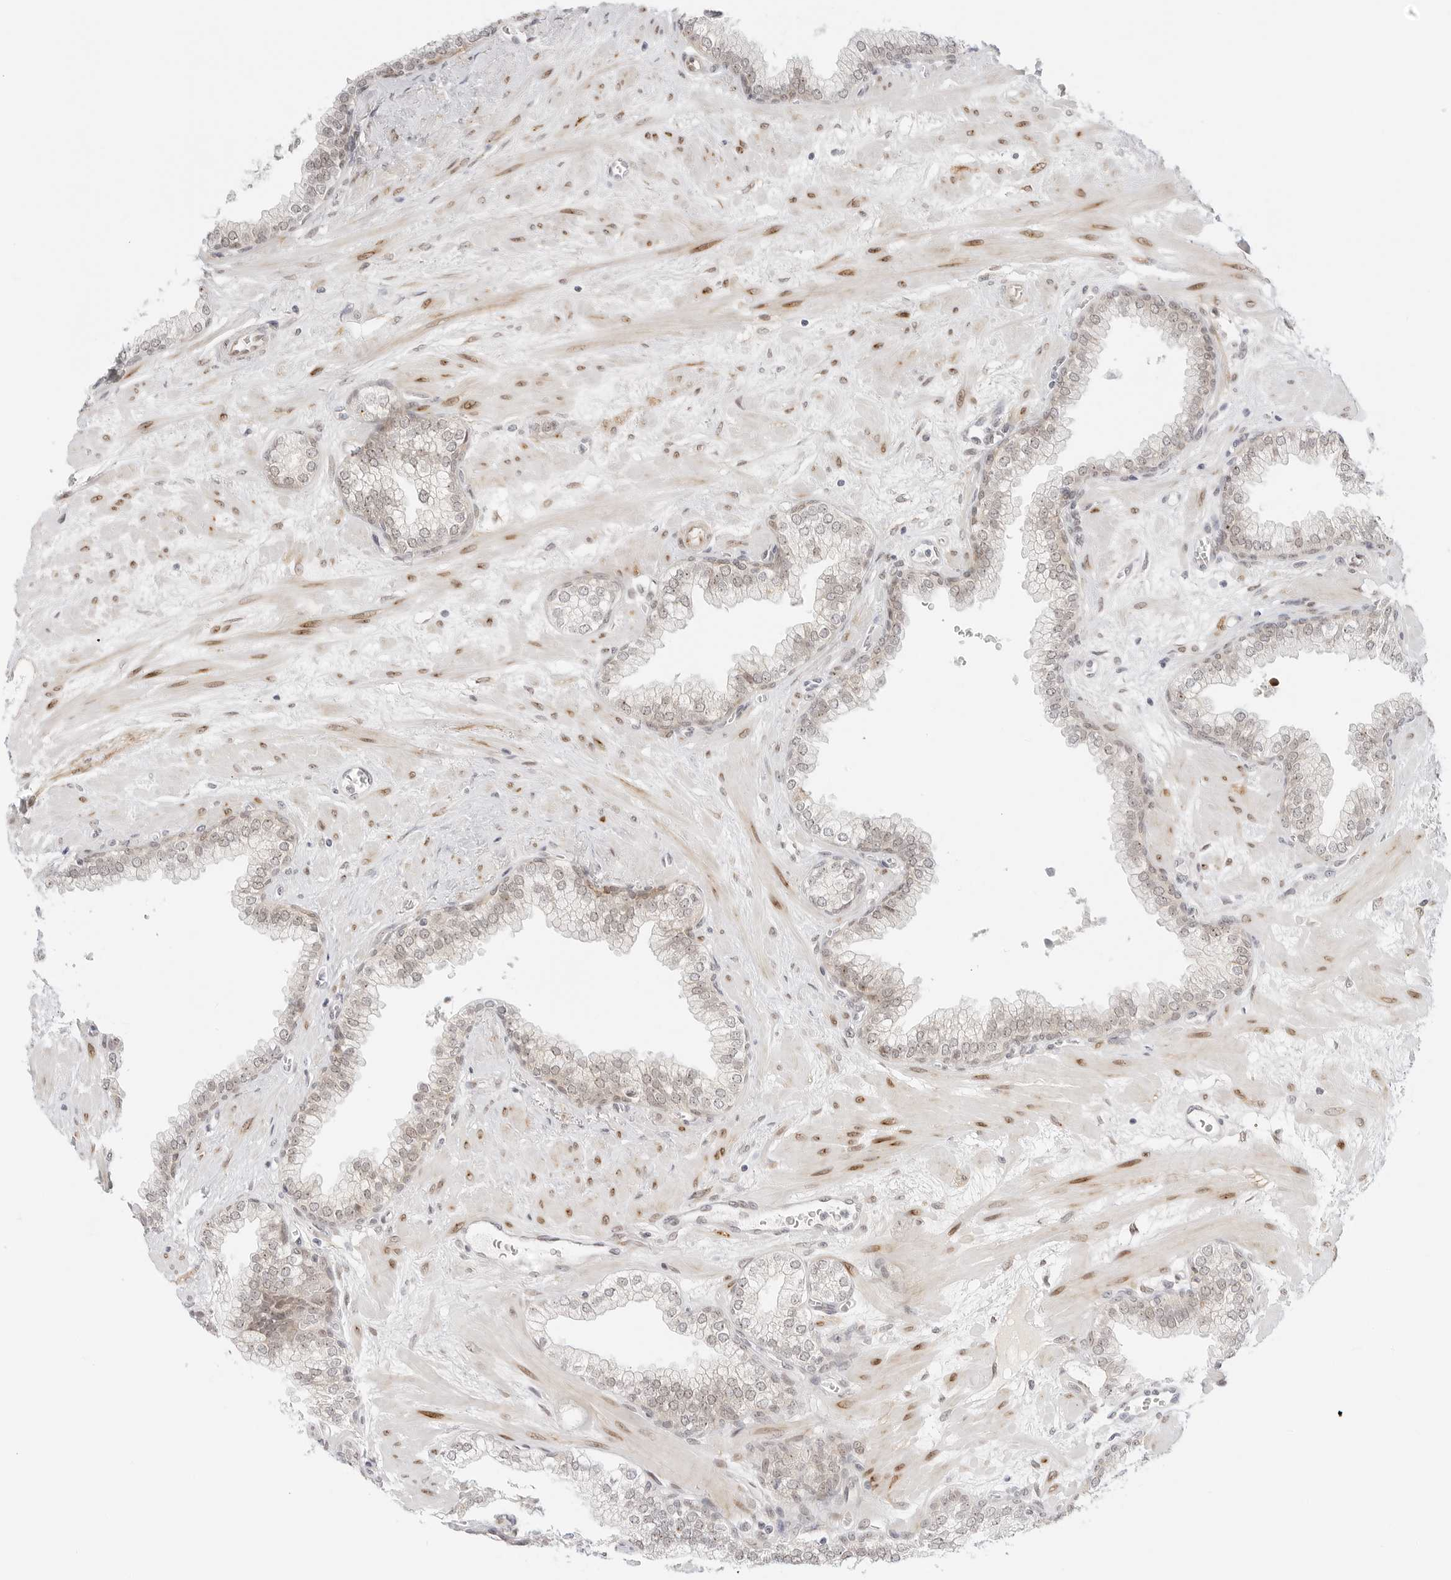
{"staining": {"intensity": "weak", "quantity": ">75%", "location": "nuclear"}, "tissue": "prostate", "cell_type": "Glandular cells", "image_type": "normal", "snomed": [{"axis": "morphology", "description": "Normal tissue, NOS"}, {"axis": "morphology", "description": "Urothelial carcinoma, Low grade"}, {"axis": "topography", "description": "Urinary bladder"}, {"axis": "topography", "description": "Prostate"}], "caption": "Immunohistochemistry of unremarkable prostate exhibits low levels of weak nuclear staining in approximately >75% of glandular cells.", "gene": "HIPK3", "patient": {"sex": "male", "age": 60}}